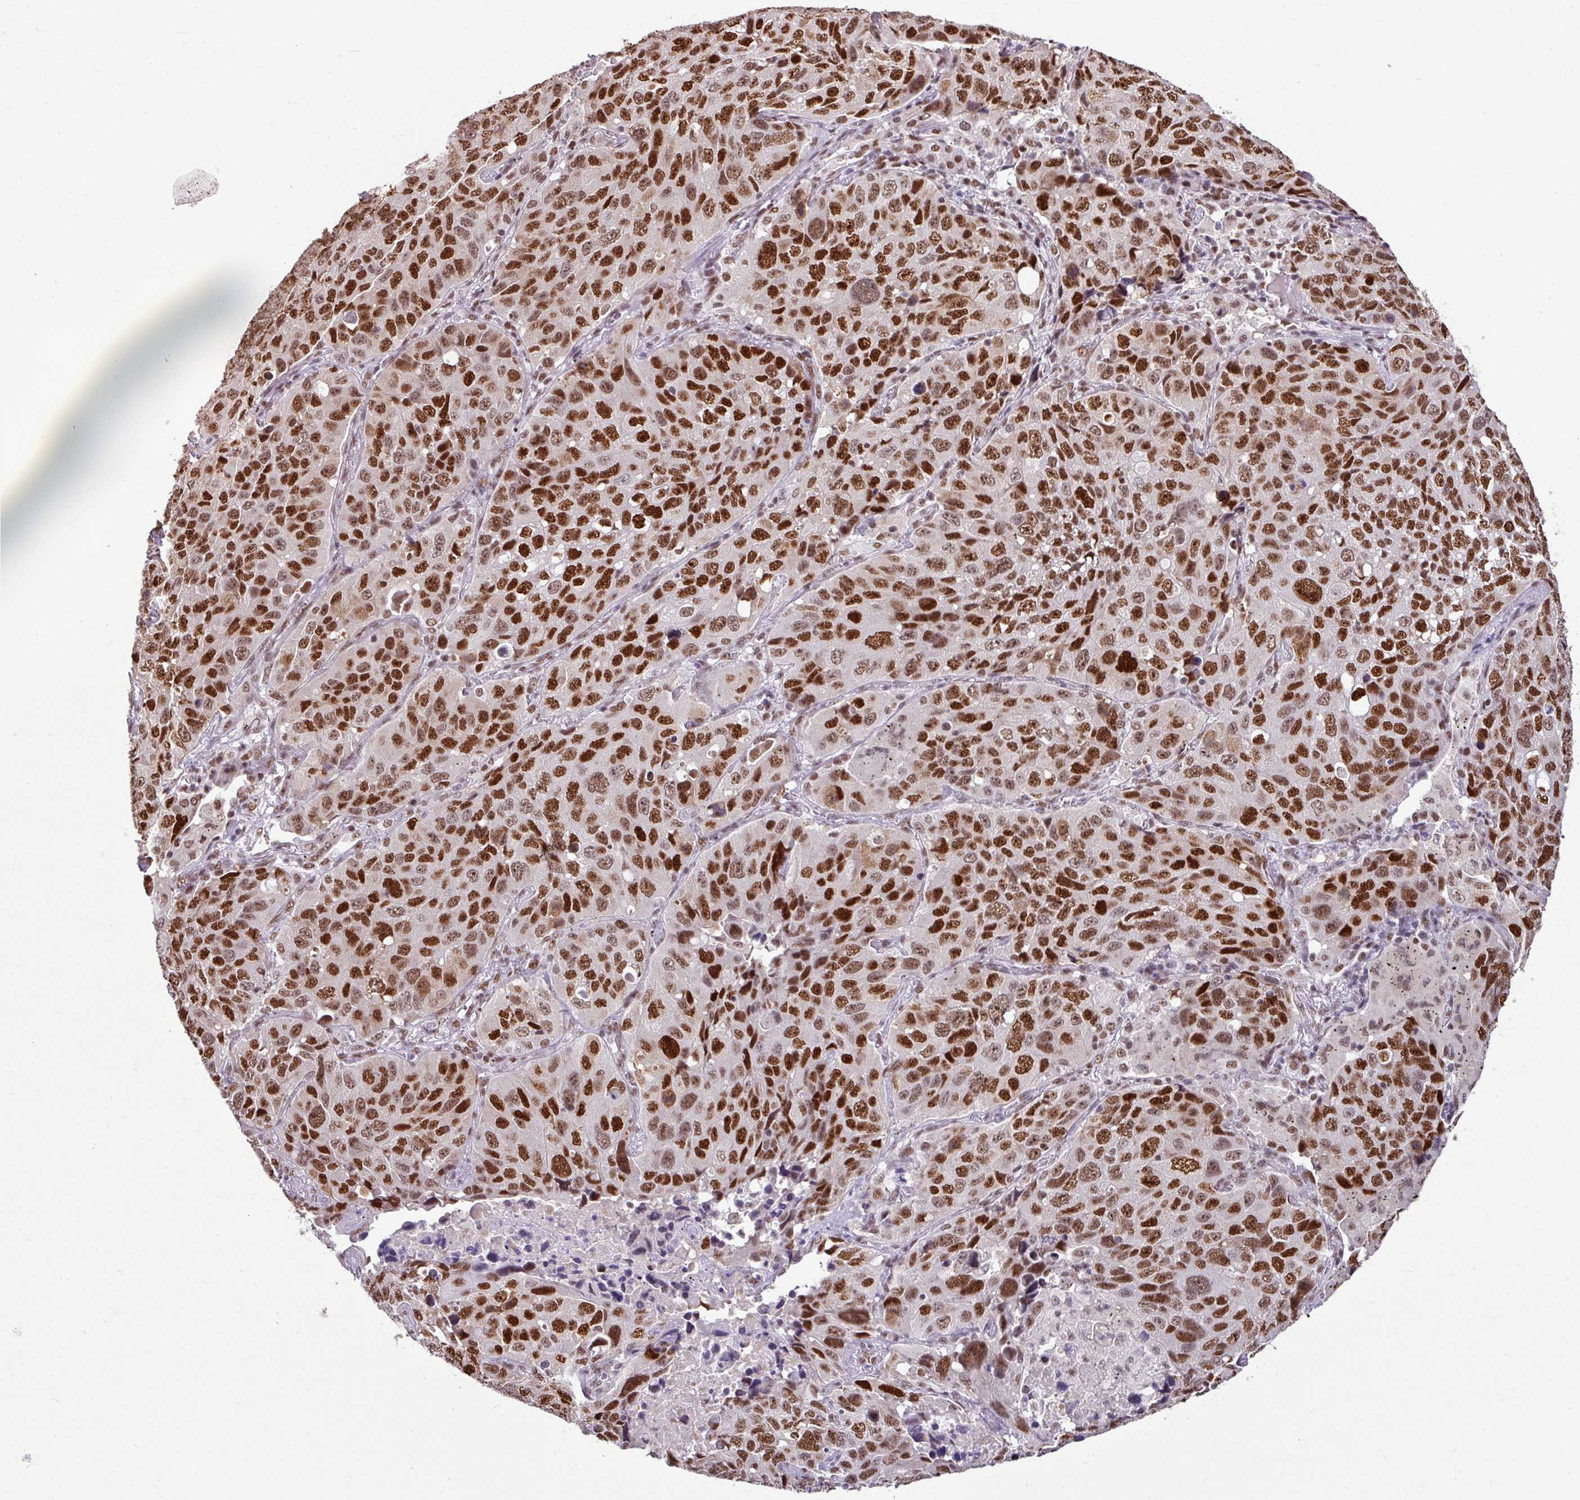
{"staining": {"intensity": "strong", "quantity": ">75%", "location": "nuclear"}, "tissue": "lung cancer", "cell_type": "Tumor cells", "image_type": "cancer", "snomed": [{"axis": "morphology", "description": "Squamous cell carcinoma, NOS"}, {"axis": "topography", "description": "Lung"}], "caption": "Human lung squamous cell carcinoma stained for a protein (brown) exhibits strong nuclear positive positivity in about >75% of tumor cells.", "gene": "TDG", "patient": {"sex": "male", "age": 60}}